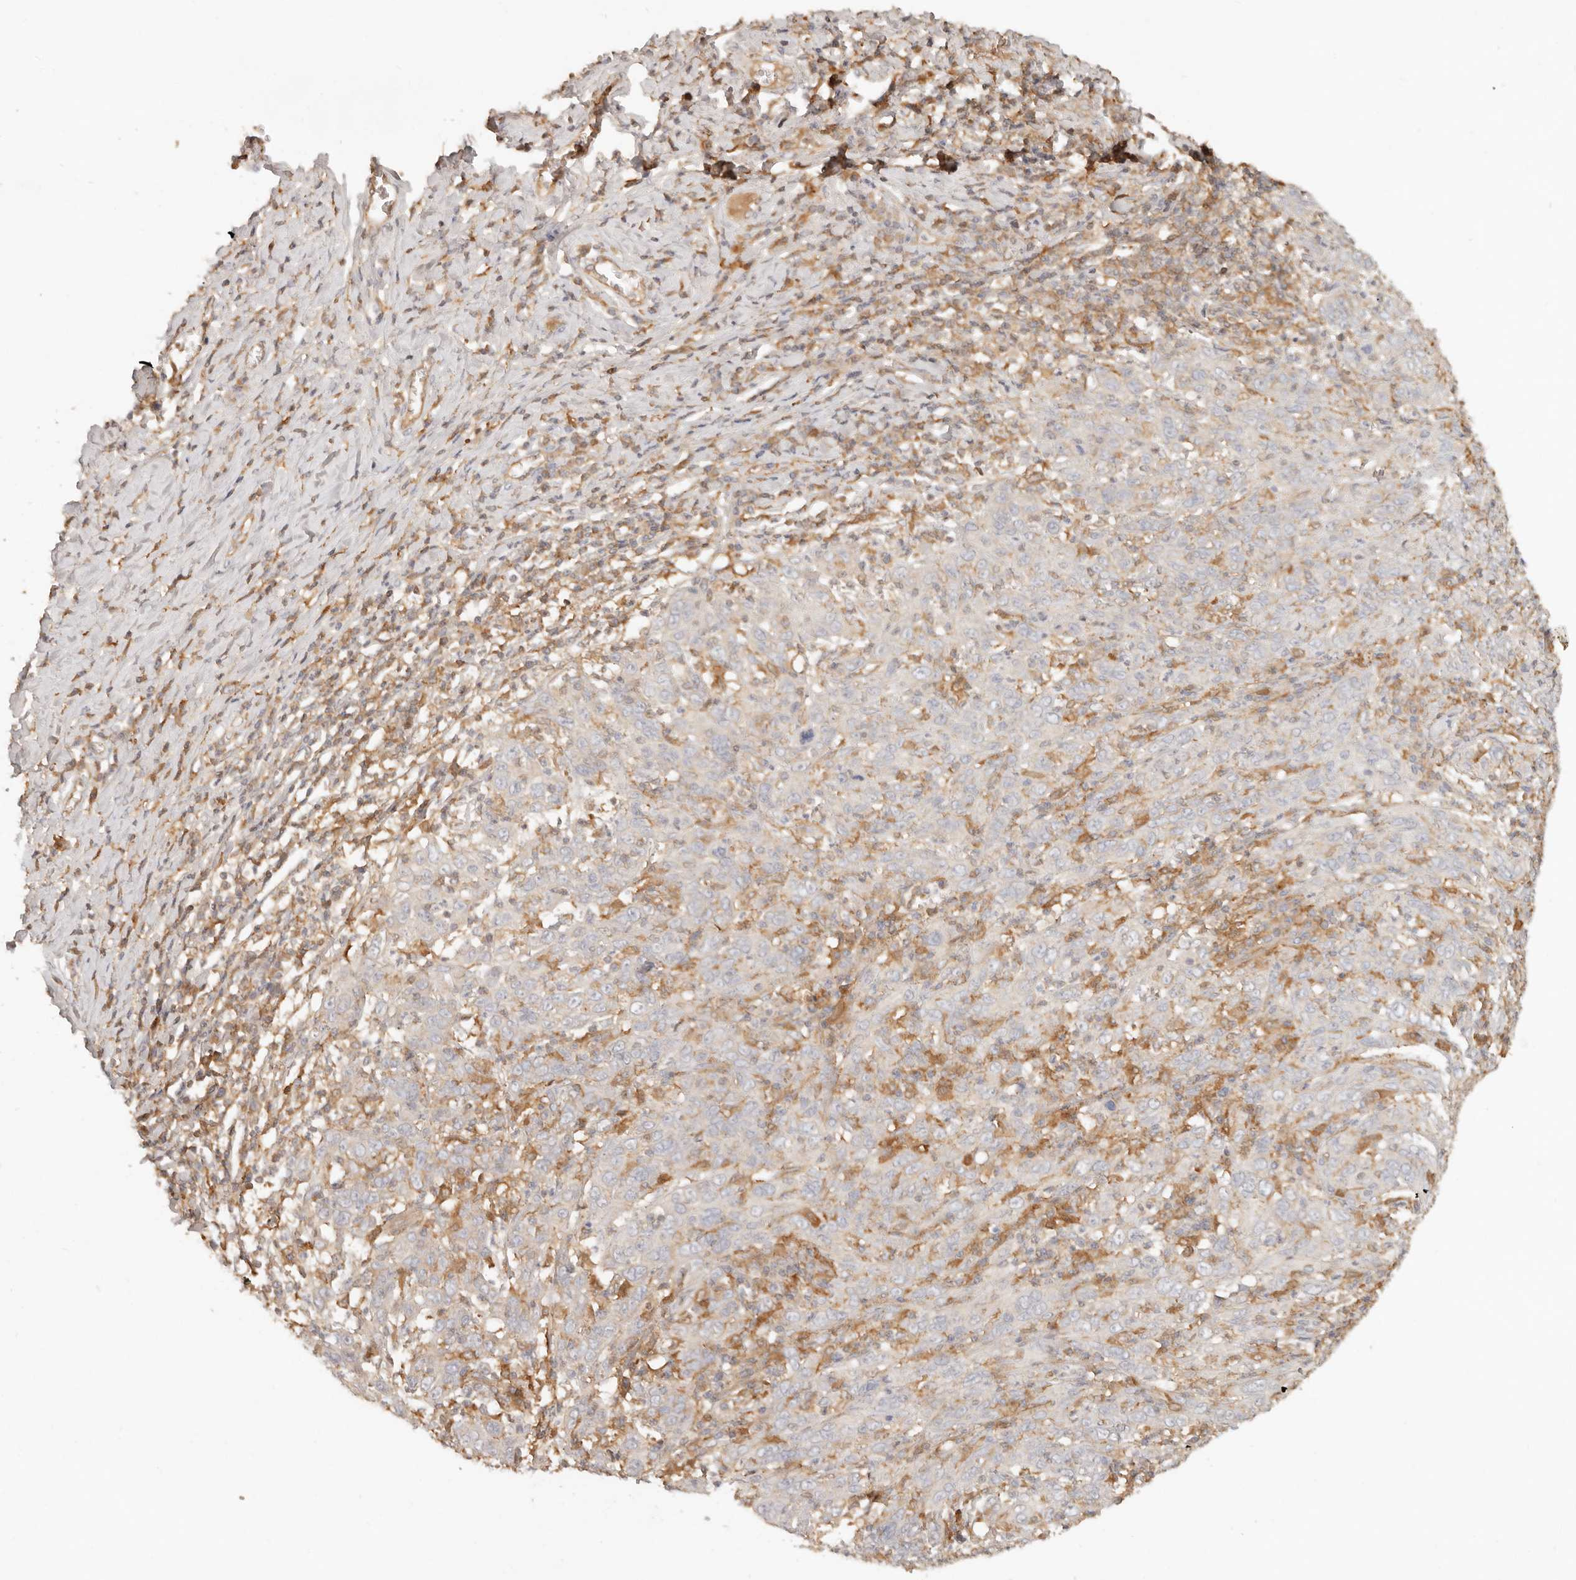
{"staining": {"intensity": "negative", "quantity": "none", "location": "none"}, "tissue": "cervical cancer", "cell_type": "Tumor cells", "image_type": "cancer", "snomed": [{"axis": "morphology", "description": "Squamous cell carcinoma, NOS"}, {"axis": "topography", "description": "Cervix"}], "caption": "High magnification brightfield microscopy of cervical cancer stained with DAB (3,3'-diaminobenzidine) (brown) and counterstained with hematoxylin (blue): tumor cells show no significant expression.", "gene": "NECAP2", "patient": {"sex": "female", "age": 46}}